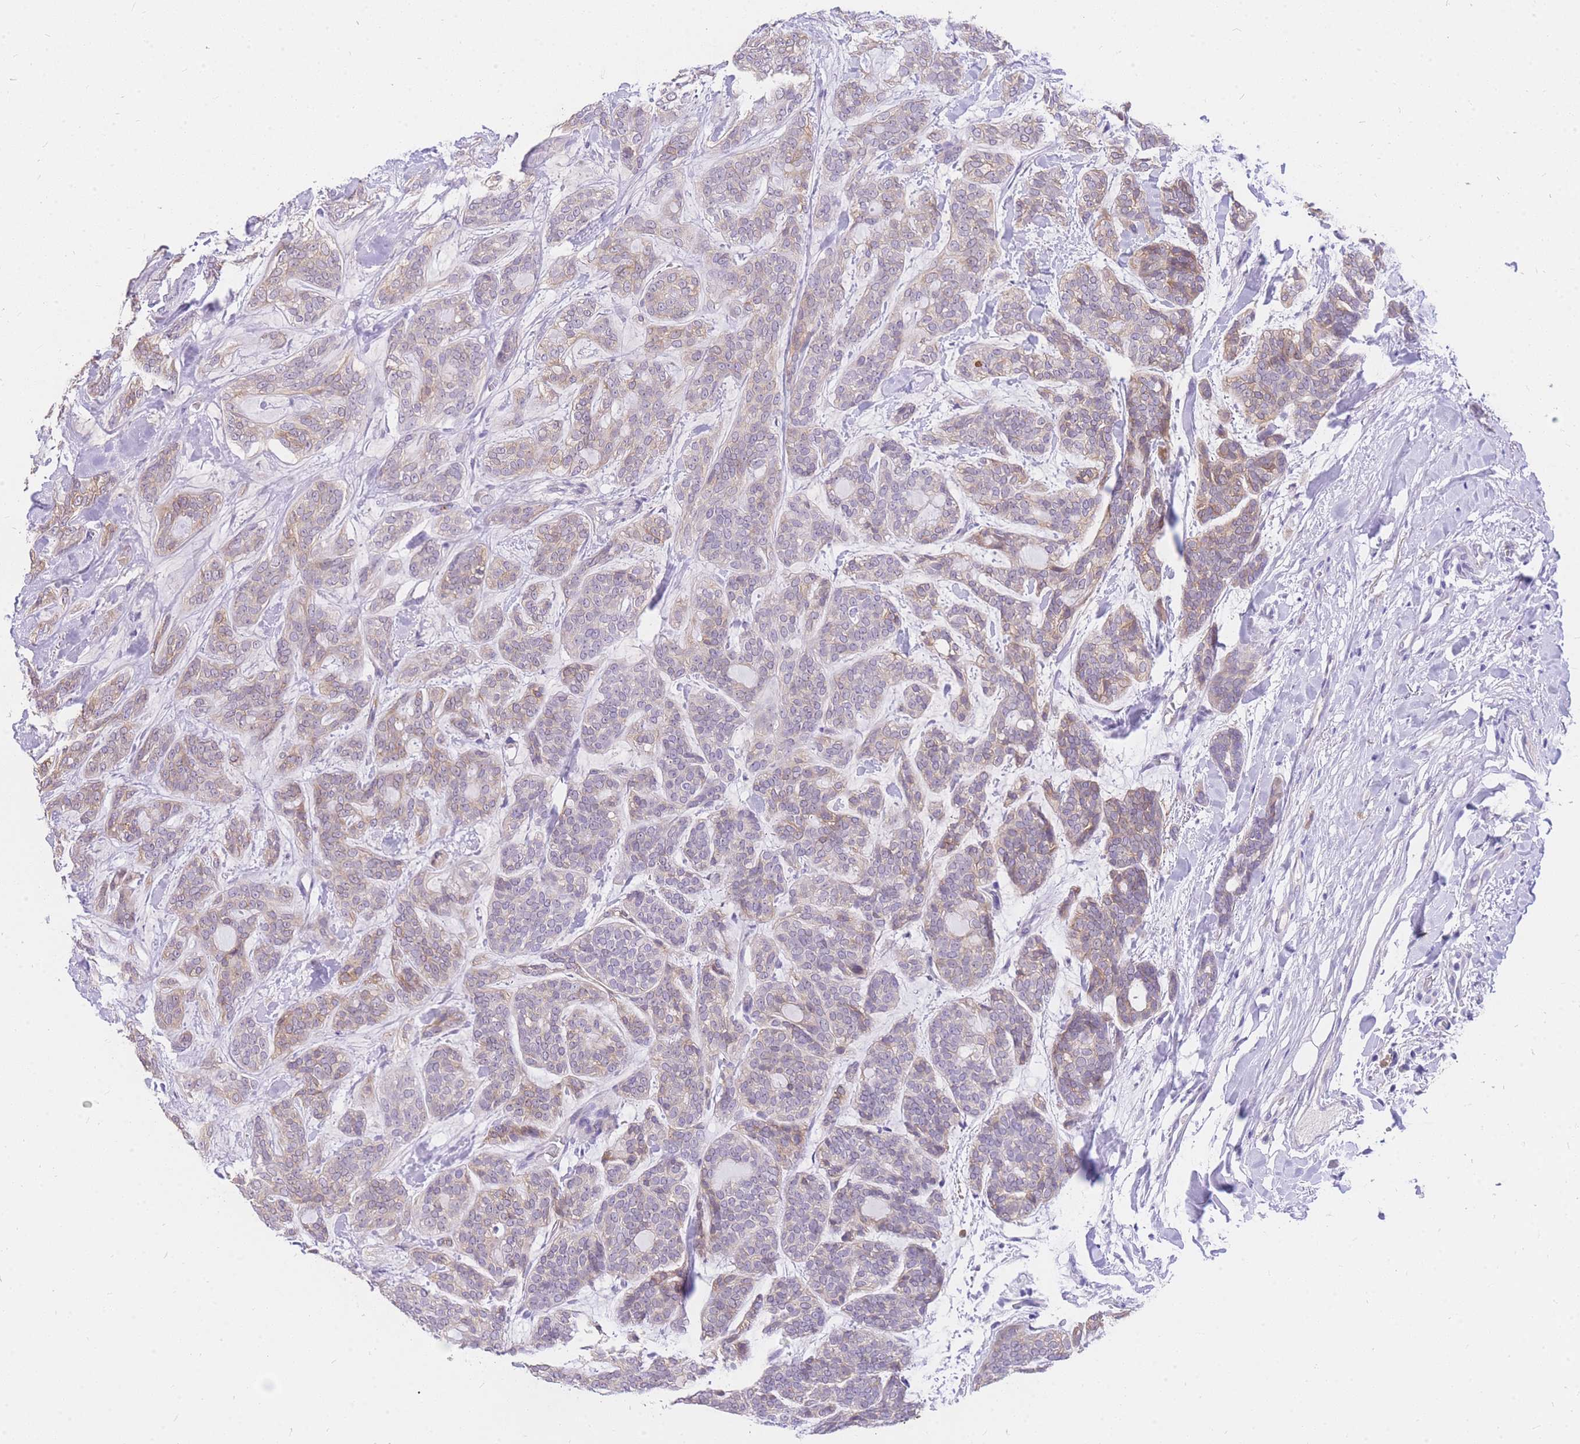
{"staining": {"intensity": "weak", "quantity": "25%-75%", "location": "cytoplasmic/membranous"}, "tissue": "head and neck cancer", "cell_type": "Tumor cells", "image_type": "cancer", "snomed": [{"axis": "morphology", "description": "Adenocarcinoma, NOS"}, {"axis": "topography", "description": "Head-Neck"}], "caption": "Tumor cells exhibit low levels of weak cytoplasmic/membranous staining in about 25%-75% of cells in human head and neck cancer (adenocarcinoma).", "gene": "C2orf88", "patient": {"sex": "male", "age": 66}}